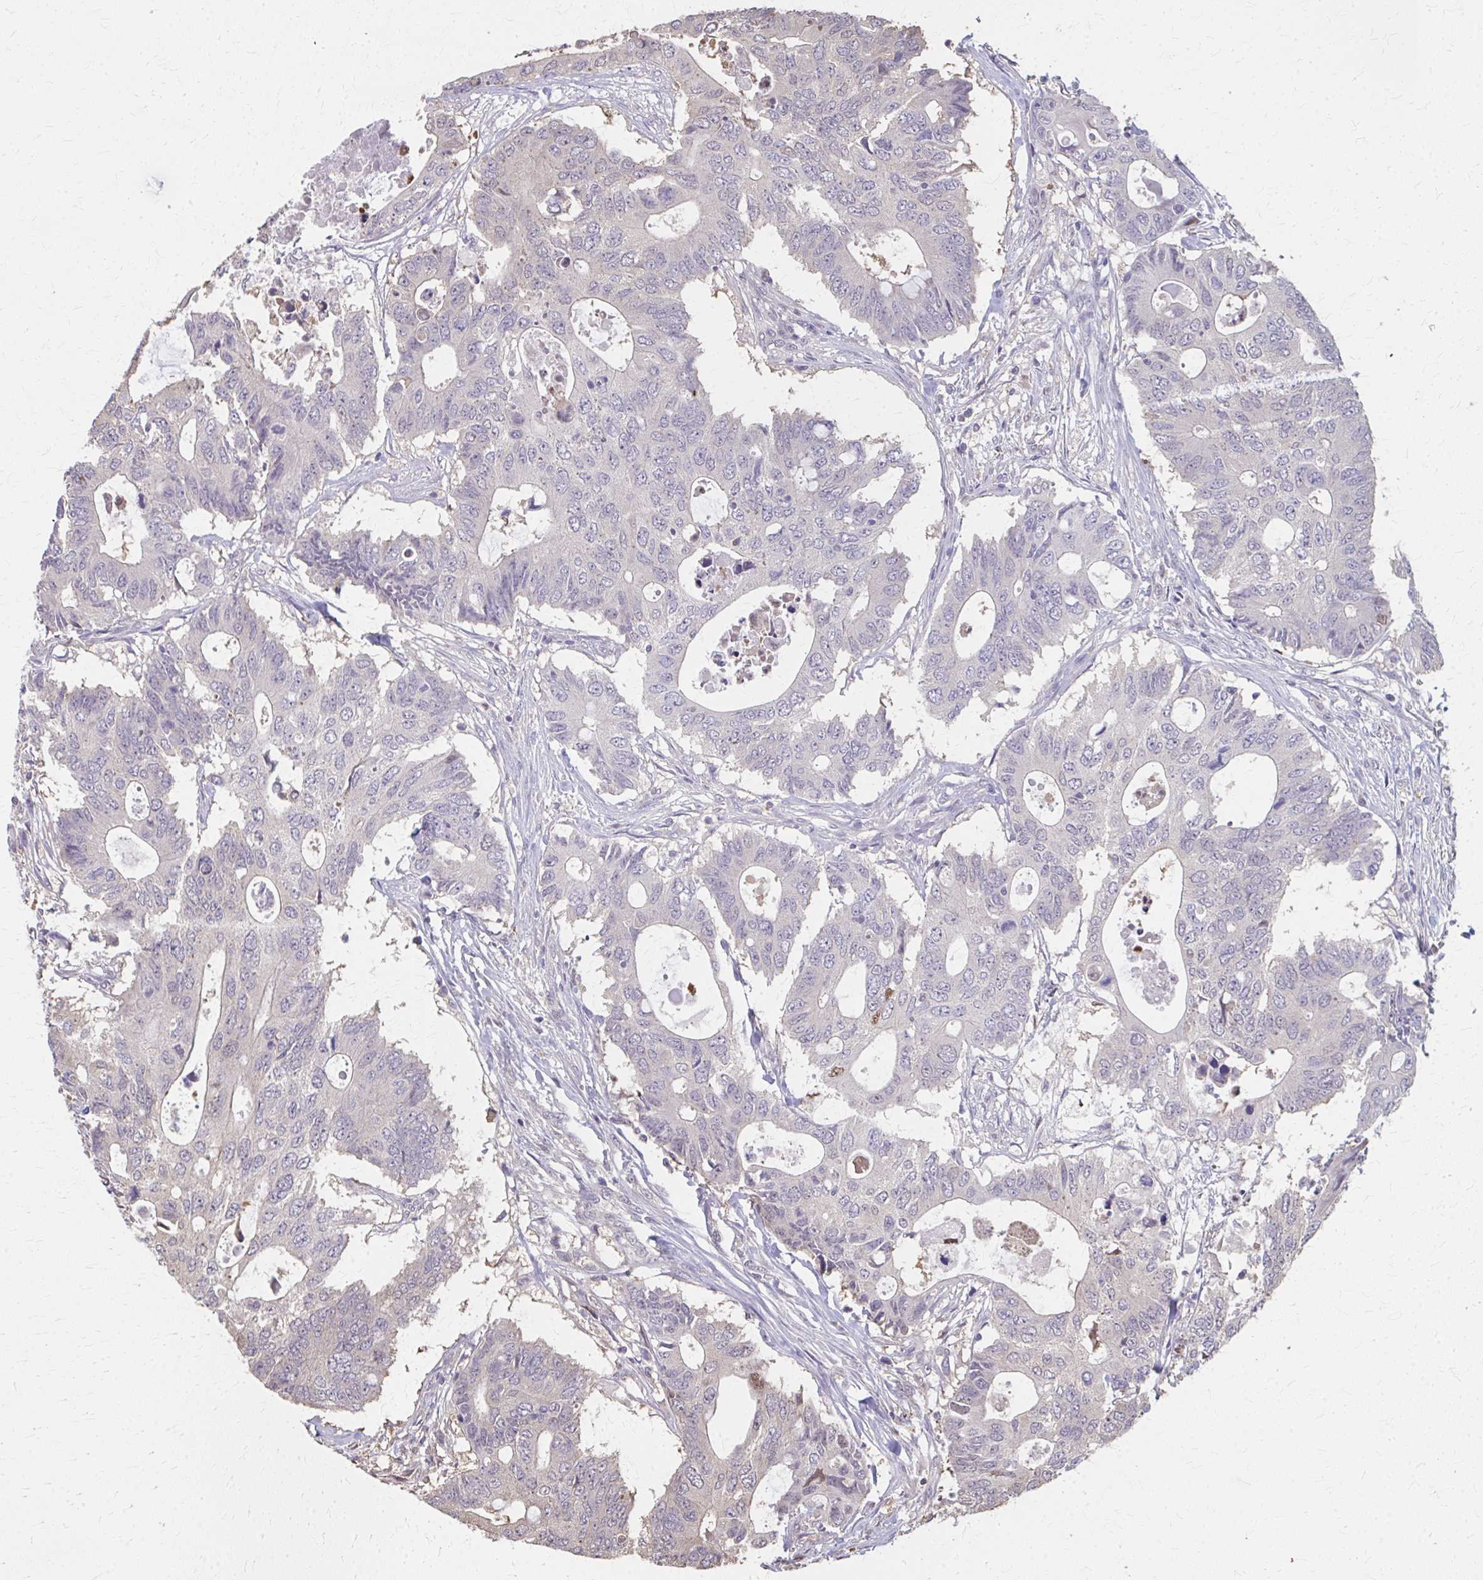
{"staining": {"intensity": "negative", "quantity": "none", "location": "none"}, "tissue": "colorectal cancer", "cell_type": "Tumor cells", "image_type": "cancer", "snomed": [{"axis": "morphology", "description": "Adenocarcinoma, NOS"}, {"axis": "topography", "description": "Colon"}], "caption": "Colorectal cancer (adenocarcinoma) was stained to show a protein in brown. There is no significant positivity in tumor cells.", "gene": "RABGAP1L", "patient": {"sex": "male", "age": 71}}